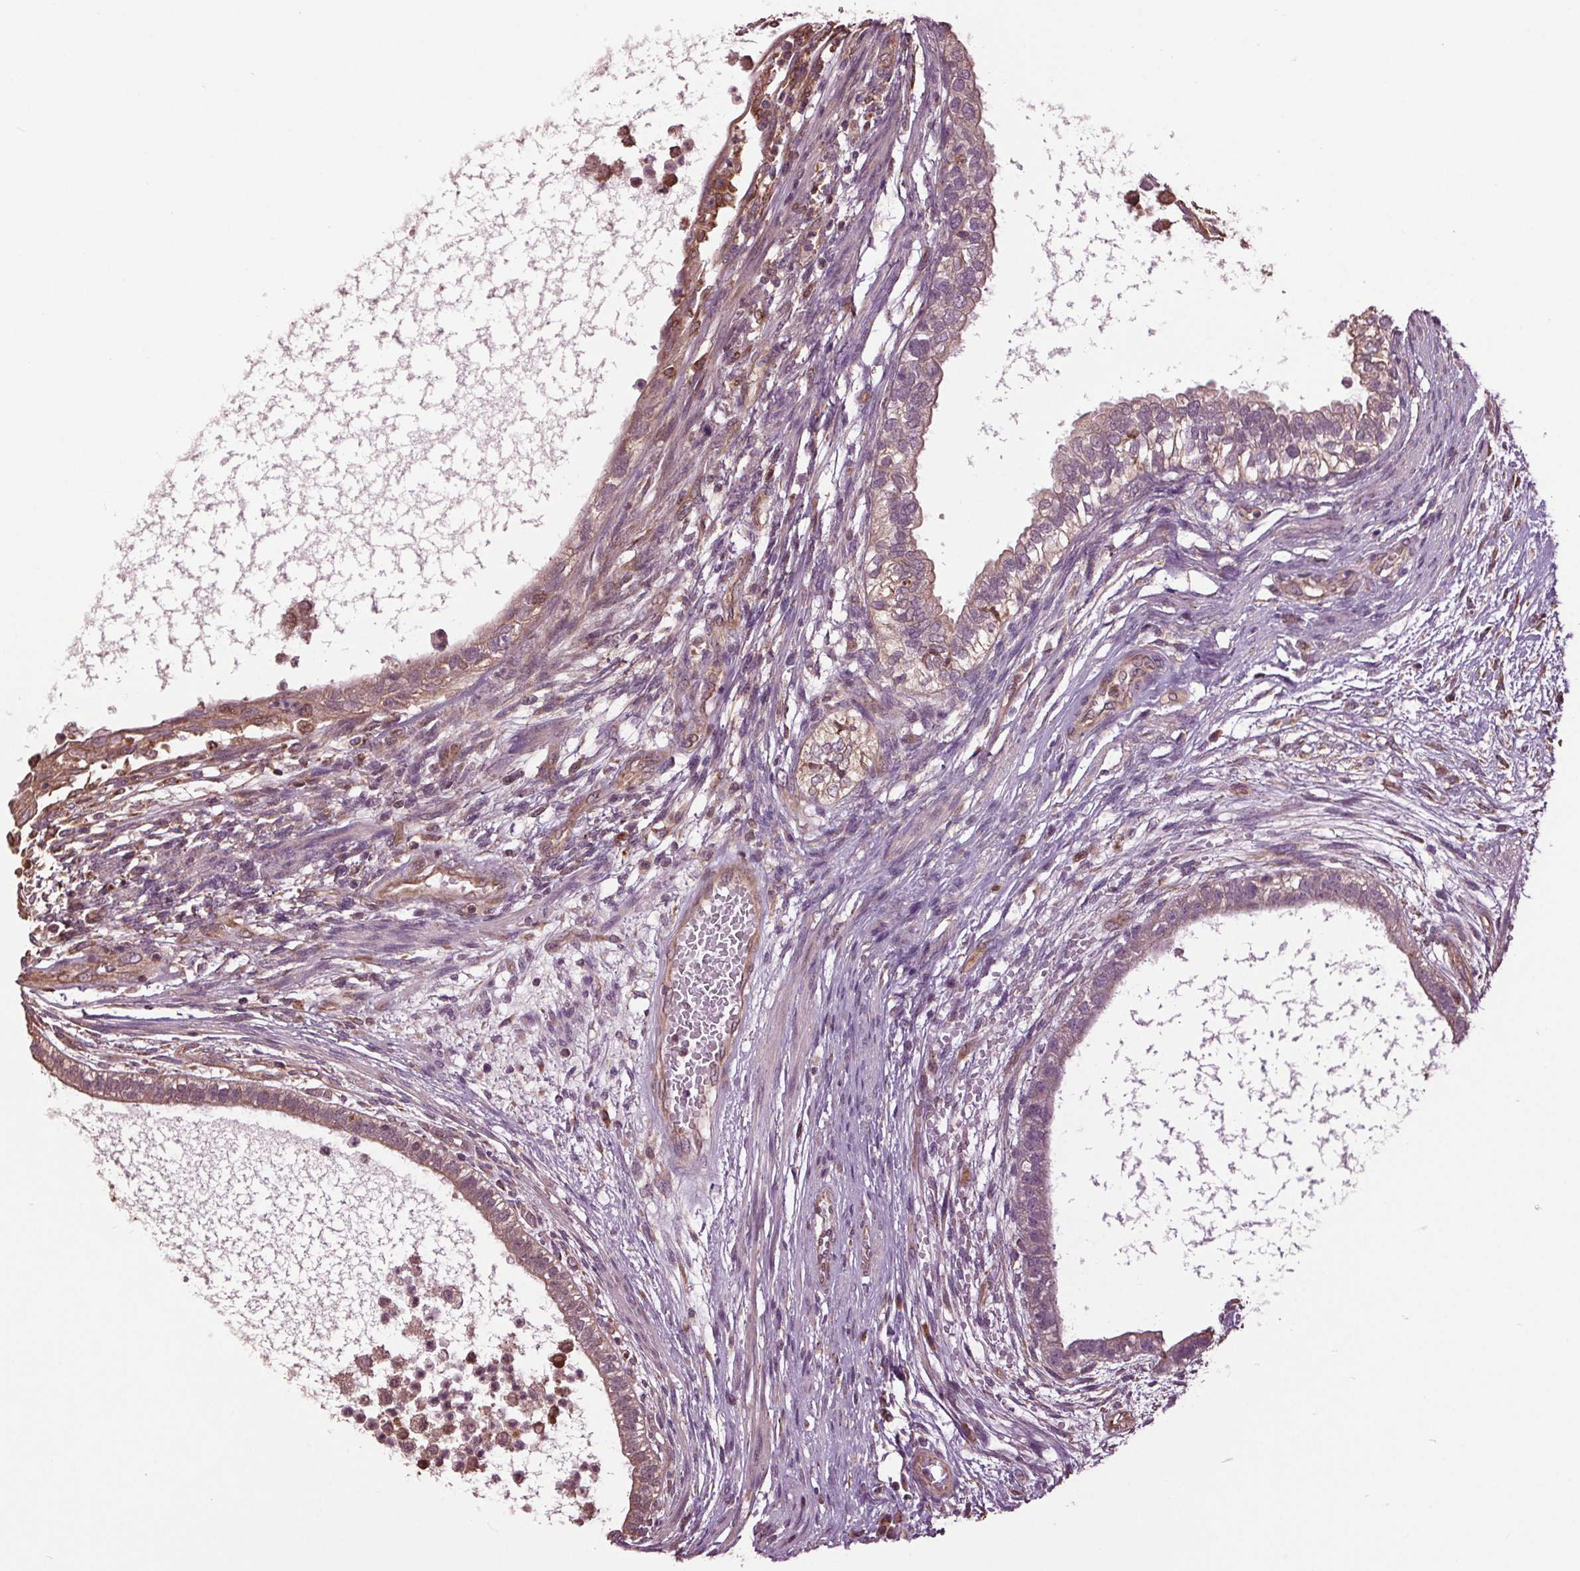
{"staining": {"intensity": "moderate", "quantity": "25%-75%", "location": "cytoplasmic/membranous"}, "tissue": "testis cancer", "cell_type": "Tumor cells", "image_type": "cancer", "snomed": [{"axis": "morphology", "description": "Carcinoma, Embryonal, NOS"}, {"axis": "topography", "description": "Testis"}], "caption": "This histopathology image displays immunohistochemistry staining of human testis cancer, with medium moderate cytoplasmic/membranous positivity in approximately 25%-75% of tumor cells.", "gene": "RNPEP", "patient": {"sex": "male", "age": 26}}